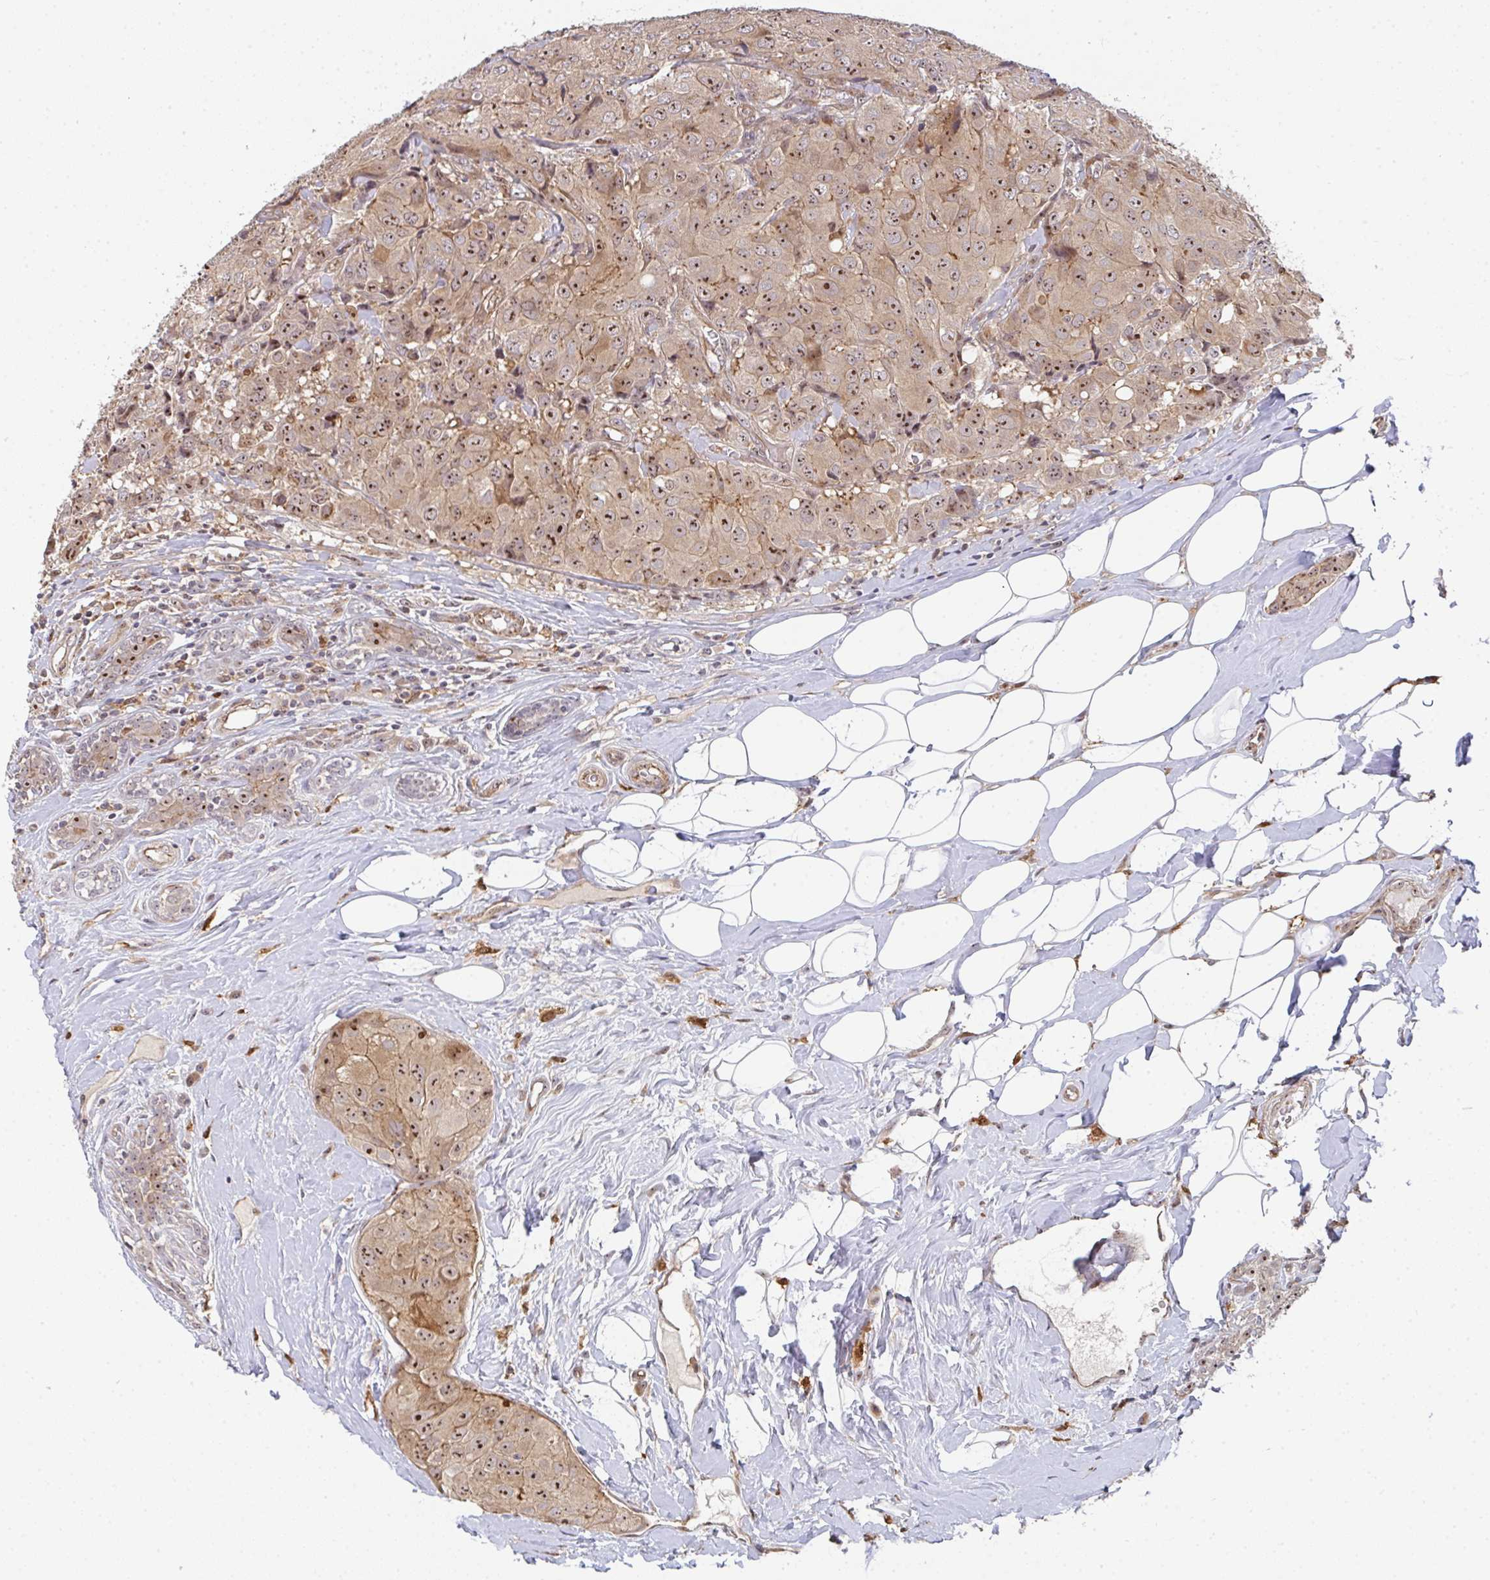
{"staining": {"intensity": "moderate", "quantity": ">75%", "location": "cytoplasmic/membranous,nuclear"}, "tissue": "breast cancer", "cell_type": "Tumor cells", "image_type": "cancer", "snomed": [{"axis": "morphology", "description": "Duct carcinoma"}, {"axis": "topography", "description": "Breast"}], "caption": "A photomicrograph of breast invasive ductal carcinoma stained for a protein displays moderate cytoplasmic/membranous and nuclear brown staining in tumor cells.", "gene": "SIMC1", "patient": {"sex": "female", "age": 43}}